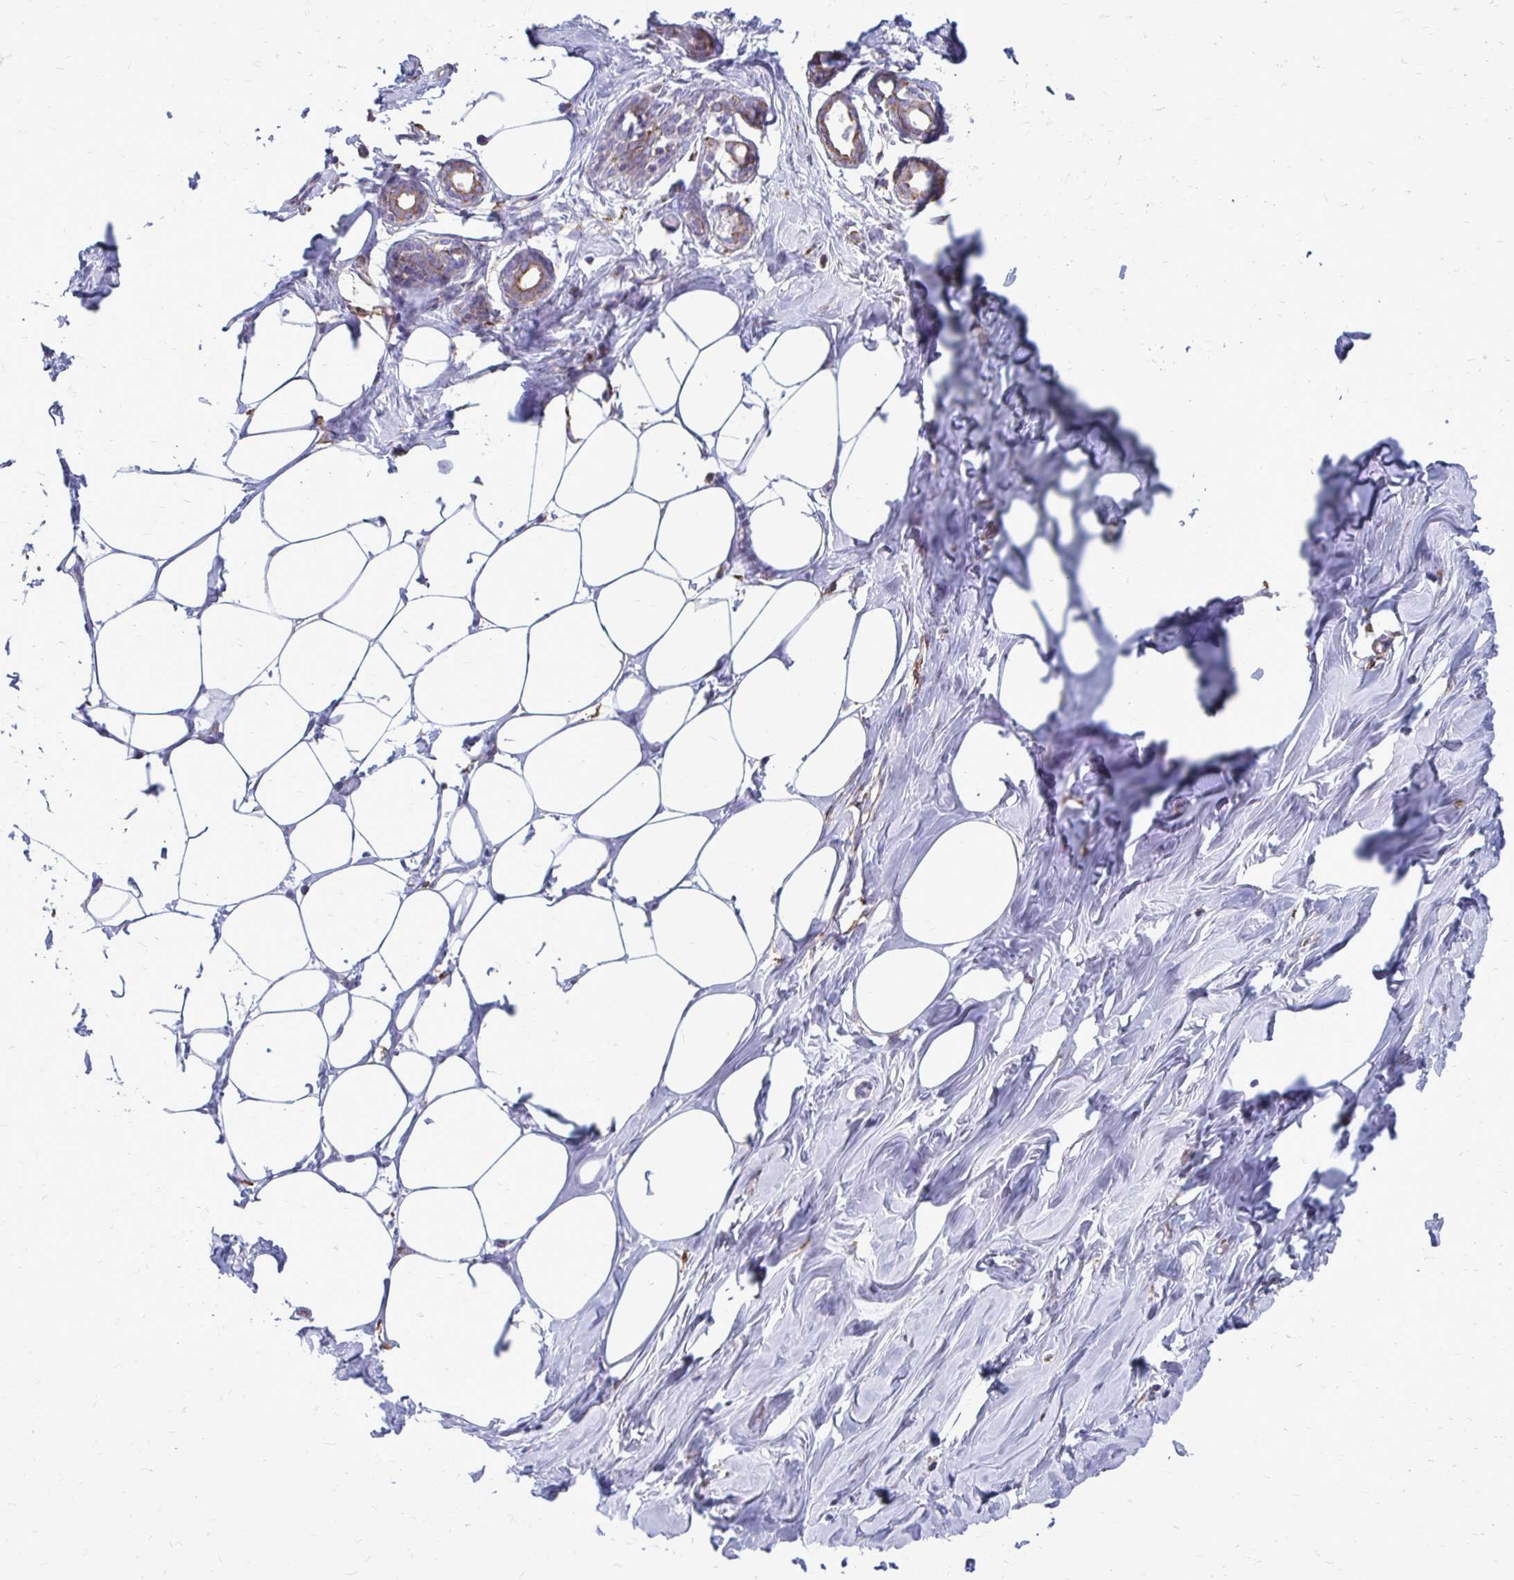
{"staining": {"intensity": "negative", "quantity": "none", "location": "none"}, "tissue": "breast", "cell_type": "Adipocytes", "image_type": "normal", "snomed": [{"axis": "morphology", "description": "Normal tissue, NOS"}, {"axis": "topography", "description": "Breast"}], "caption": "Immunohistochemistry (IHC) photomicrograph of normal breast: human breast stained with DAB (3,3'-diaminobenzidine) shows no significant protein expression in adipocytes.", "gene": "CLTA", "patient": {"sex": "female", "age": 27}}